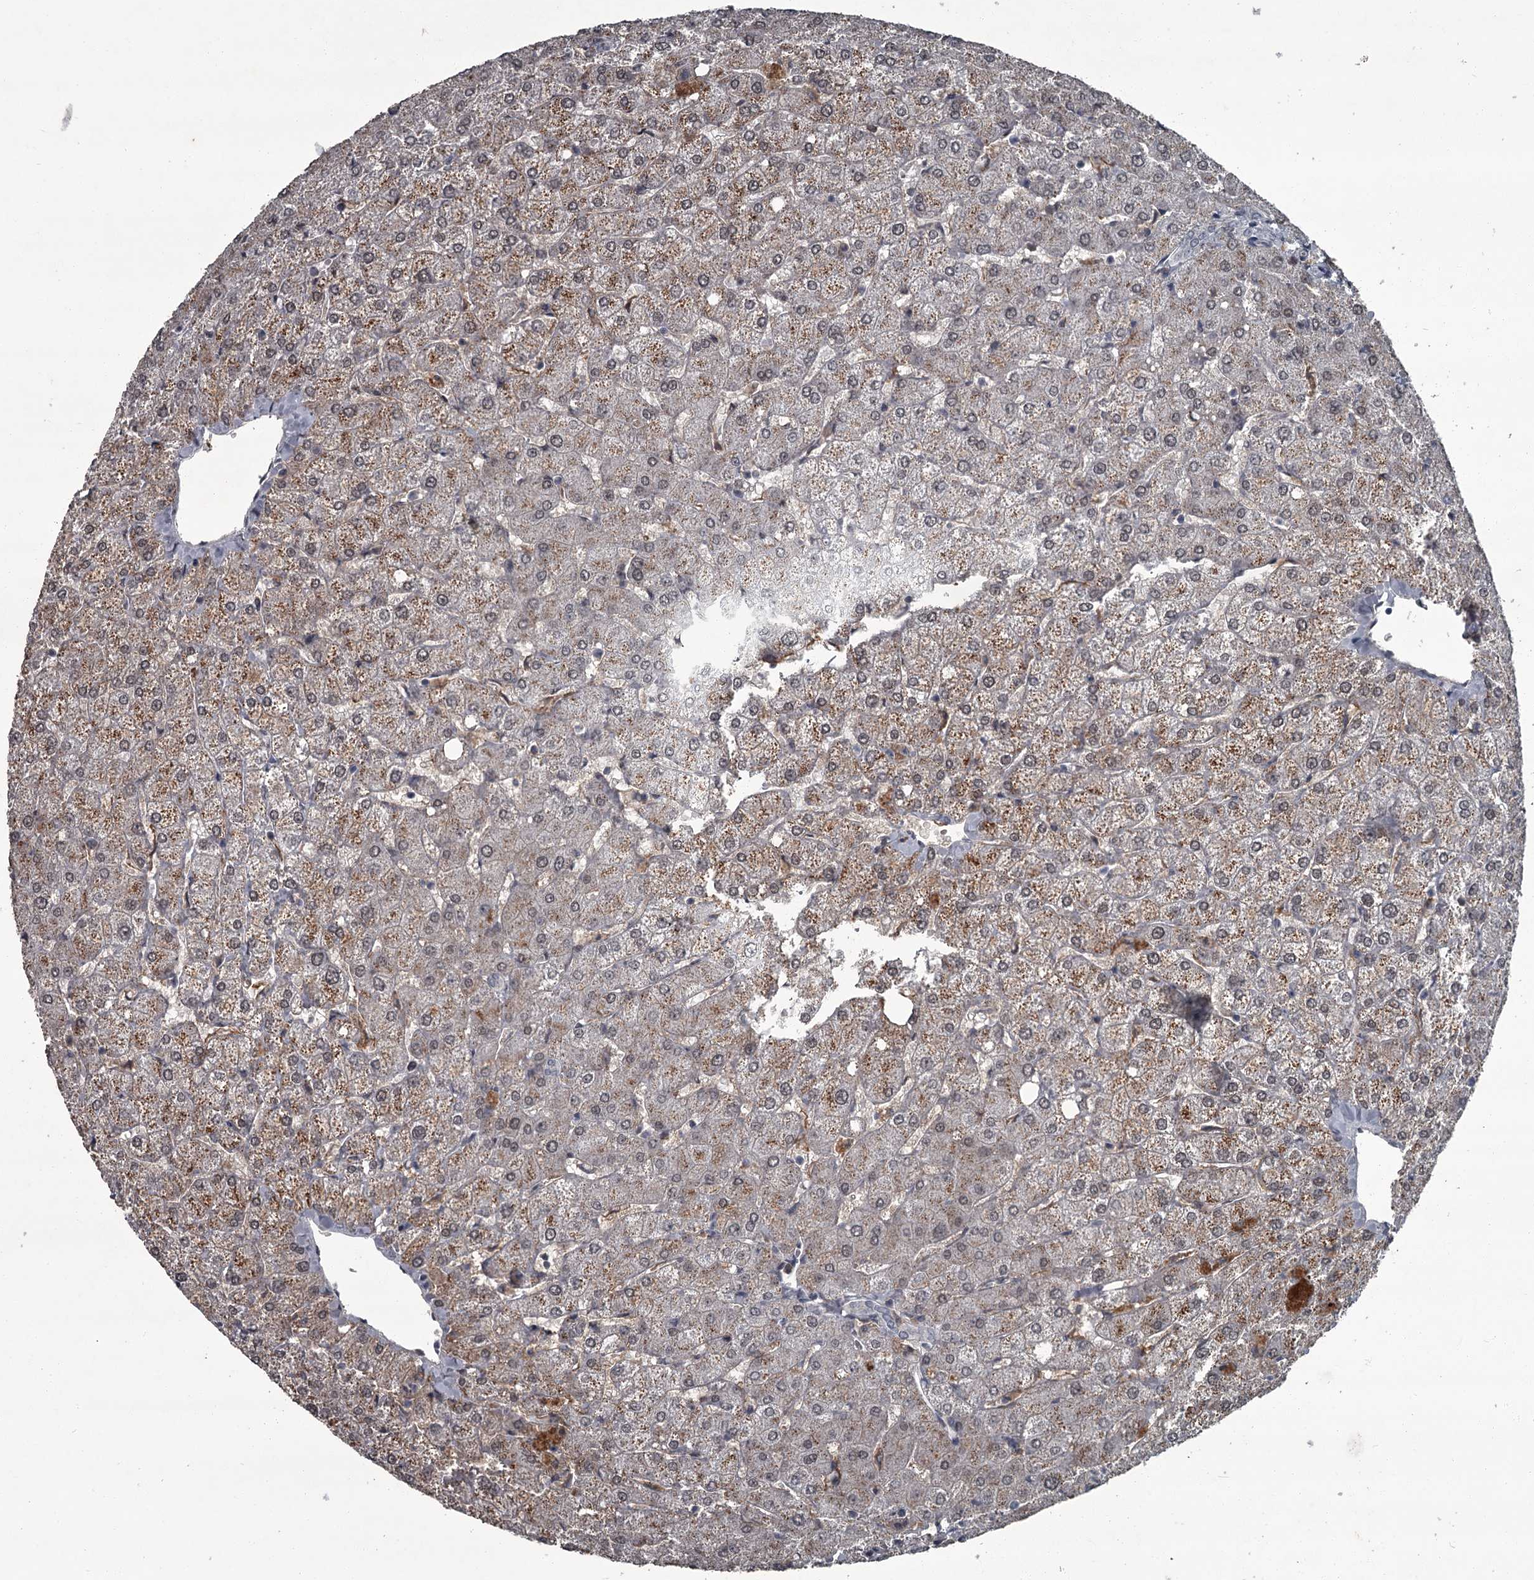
{"staining": {"intensity": "negative", "quantity": "none", "location": "none"}, "tissue": "liver", "cell_type": "Cholangiocytes", "image_type": "normal", "snomed": [{"axis": "morphology", "description": "Normal tissue, NOS"}, {"axis": "topography", "description": "Liver"}], "caption": "This is an immunohistochemistry (IHC) histopathology image of benign human liver. There is no staining in cholangiocytes.", "gene": "FLVCR2", "patient": {"sex": "female", "age": 54}}